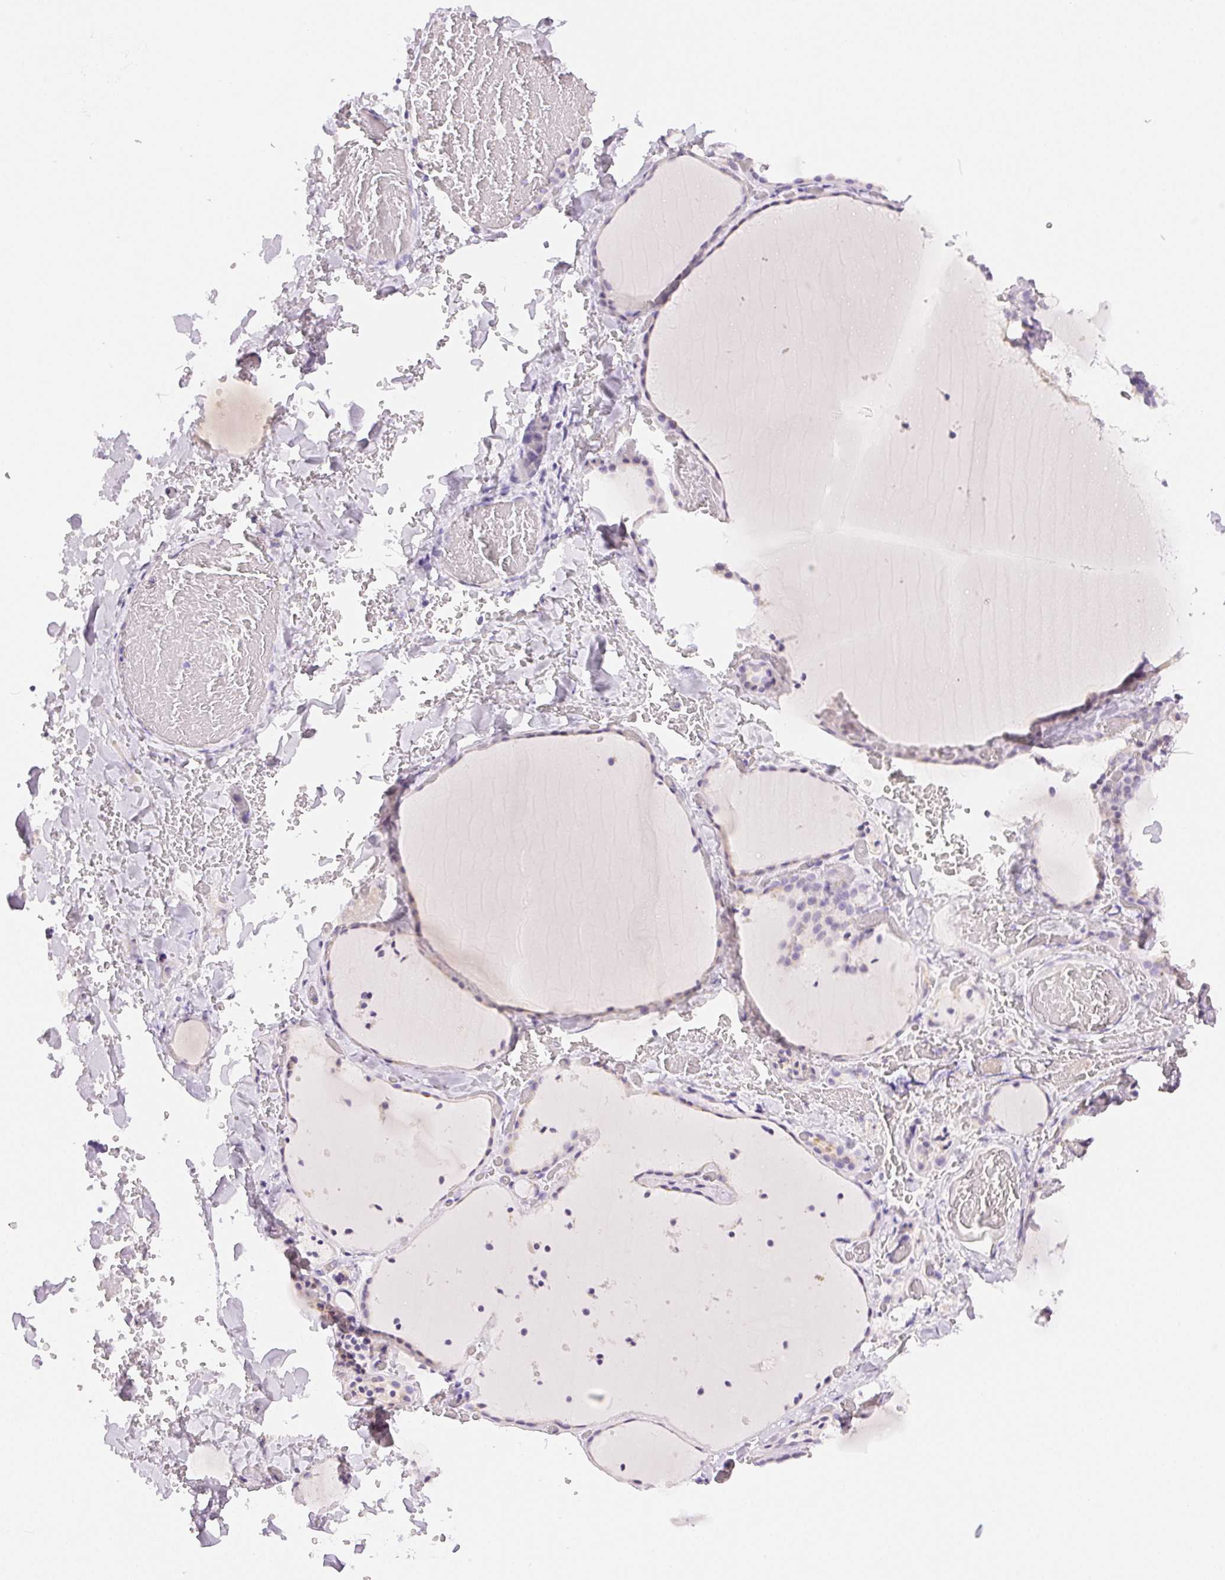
{"staining": {"intensity": "negative", "quantity": "none", "location": "none"}, "tissue": "thyroid gland", "cell_type": "Glandular cells", "image_type": "normal", "snomed": [{"axis": "morphology", "description": "Normal tissue, NOS"}, {"axis": "topography", "description": "Thyroid gland"}], "caption": "This is an immunohistochemistry (IHC) image of normal thyroid gland. There is no positivity in glandular cells.", "gene": "SLC5A2", "patient": {"sex": "female", "age": 36}}